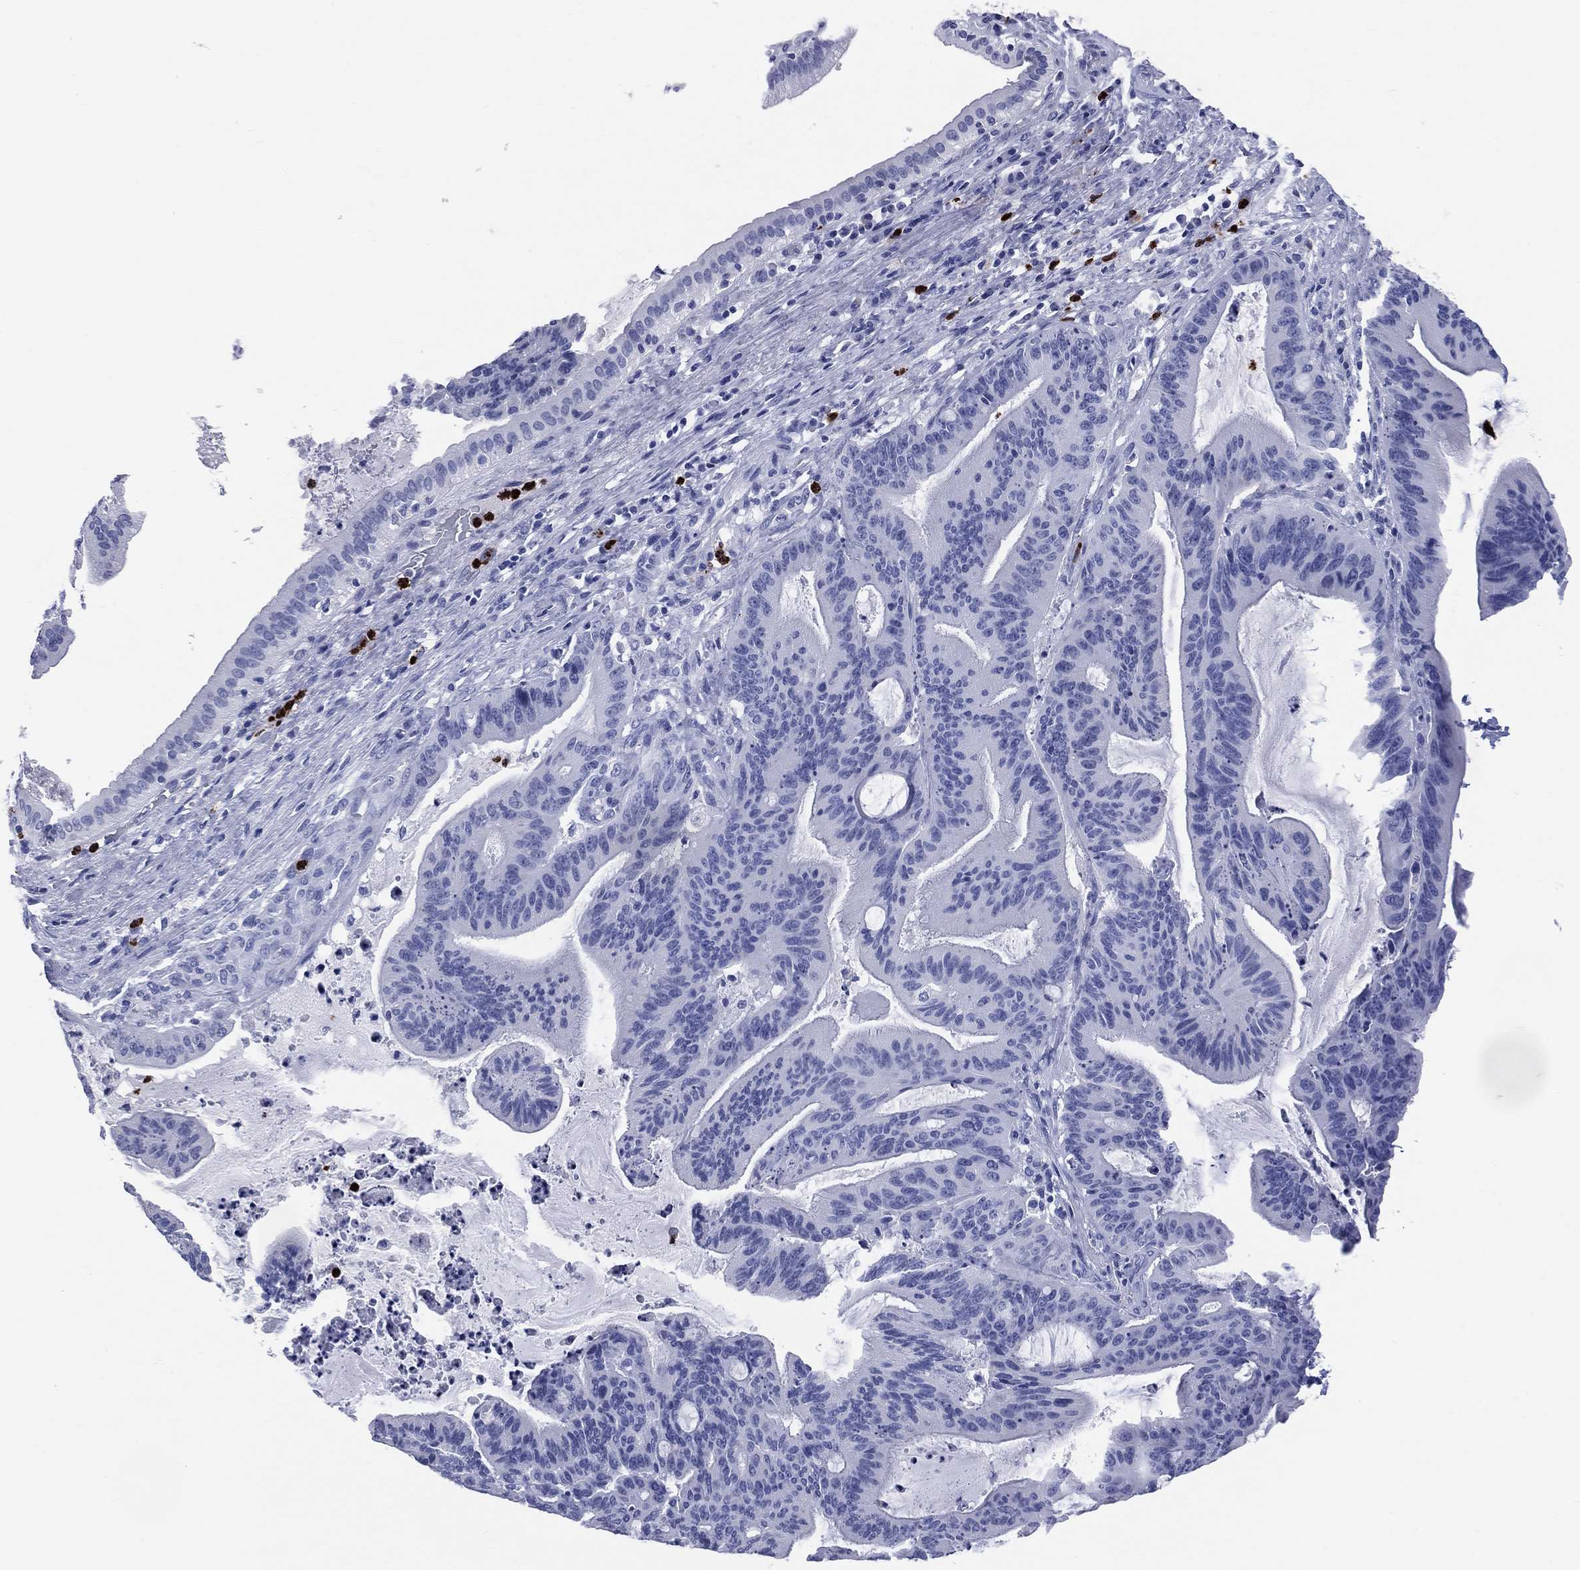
{"staining": {"intensity": "negative", "quantity": "none", "location": "none"}, "tissue": "liver cancer", "cell_type": "Tumor cells", "image_type": "cancer", "snomed": [{"axis": "morphology", "description": "Cholangiocarcinoma"}, {"axis": "topography", "description": "Liver"}], "caption": "DAB (3,3'-diaminobenzidine) immunohistochemical staining of human liver cancer (cholangiocarcinoma) exhibits no significant expression in tumor cells.", "gene": "PGLYRP1", "patient": {"sex": "female", "age": 73}}